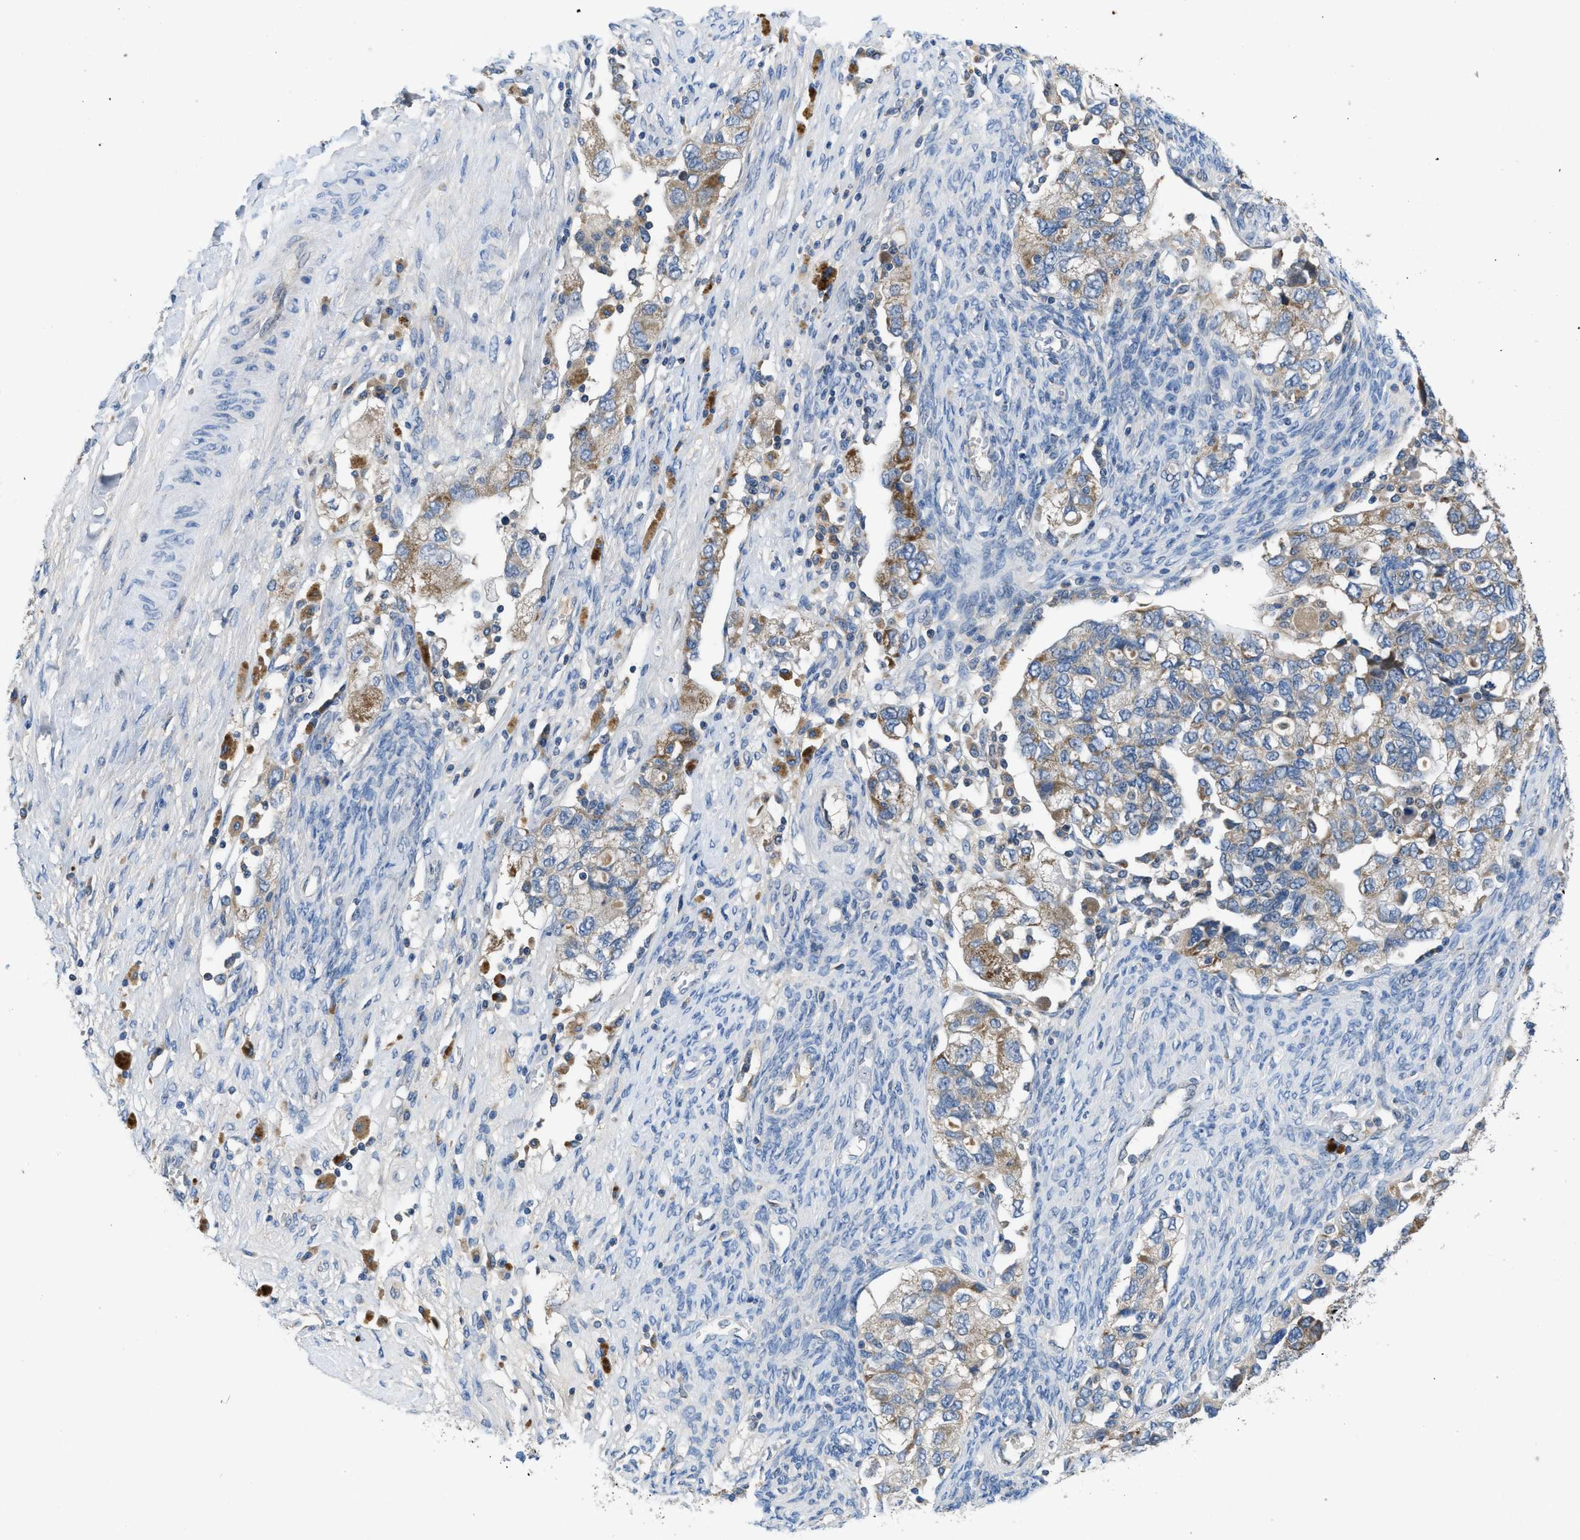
{"staining": {"intensity": "moderate", "quantity": "<25%", "location": "cytoplasmic/membranous"}, "tissue": "ovarian cancer", "cell_type": "Tumor cells", "image_type": "cancer", "snomed": [{"axis": "morphology", "description": "Carcinoma, NOS"}, {"axis": "morphology", "description": "Cystadenocarcinoma, serous, NOS"}, {"axis": "topography", "description": "Ovary"}], "caption": "Immunohistochemistry photomicrograph of human ovarian serous cystadenocarcinoma stained for a protein (brown), which exhibits low levels of moderate cytoplasmic/membranous staining in approximately <25% of tumor cells.", "gene": "PNKD", "patient": {"sex": "female", "age": 69}}